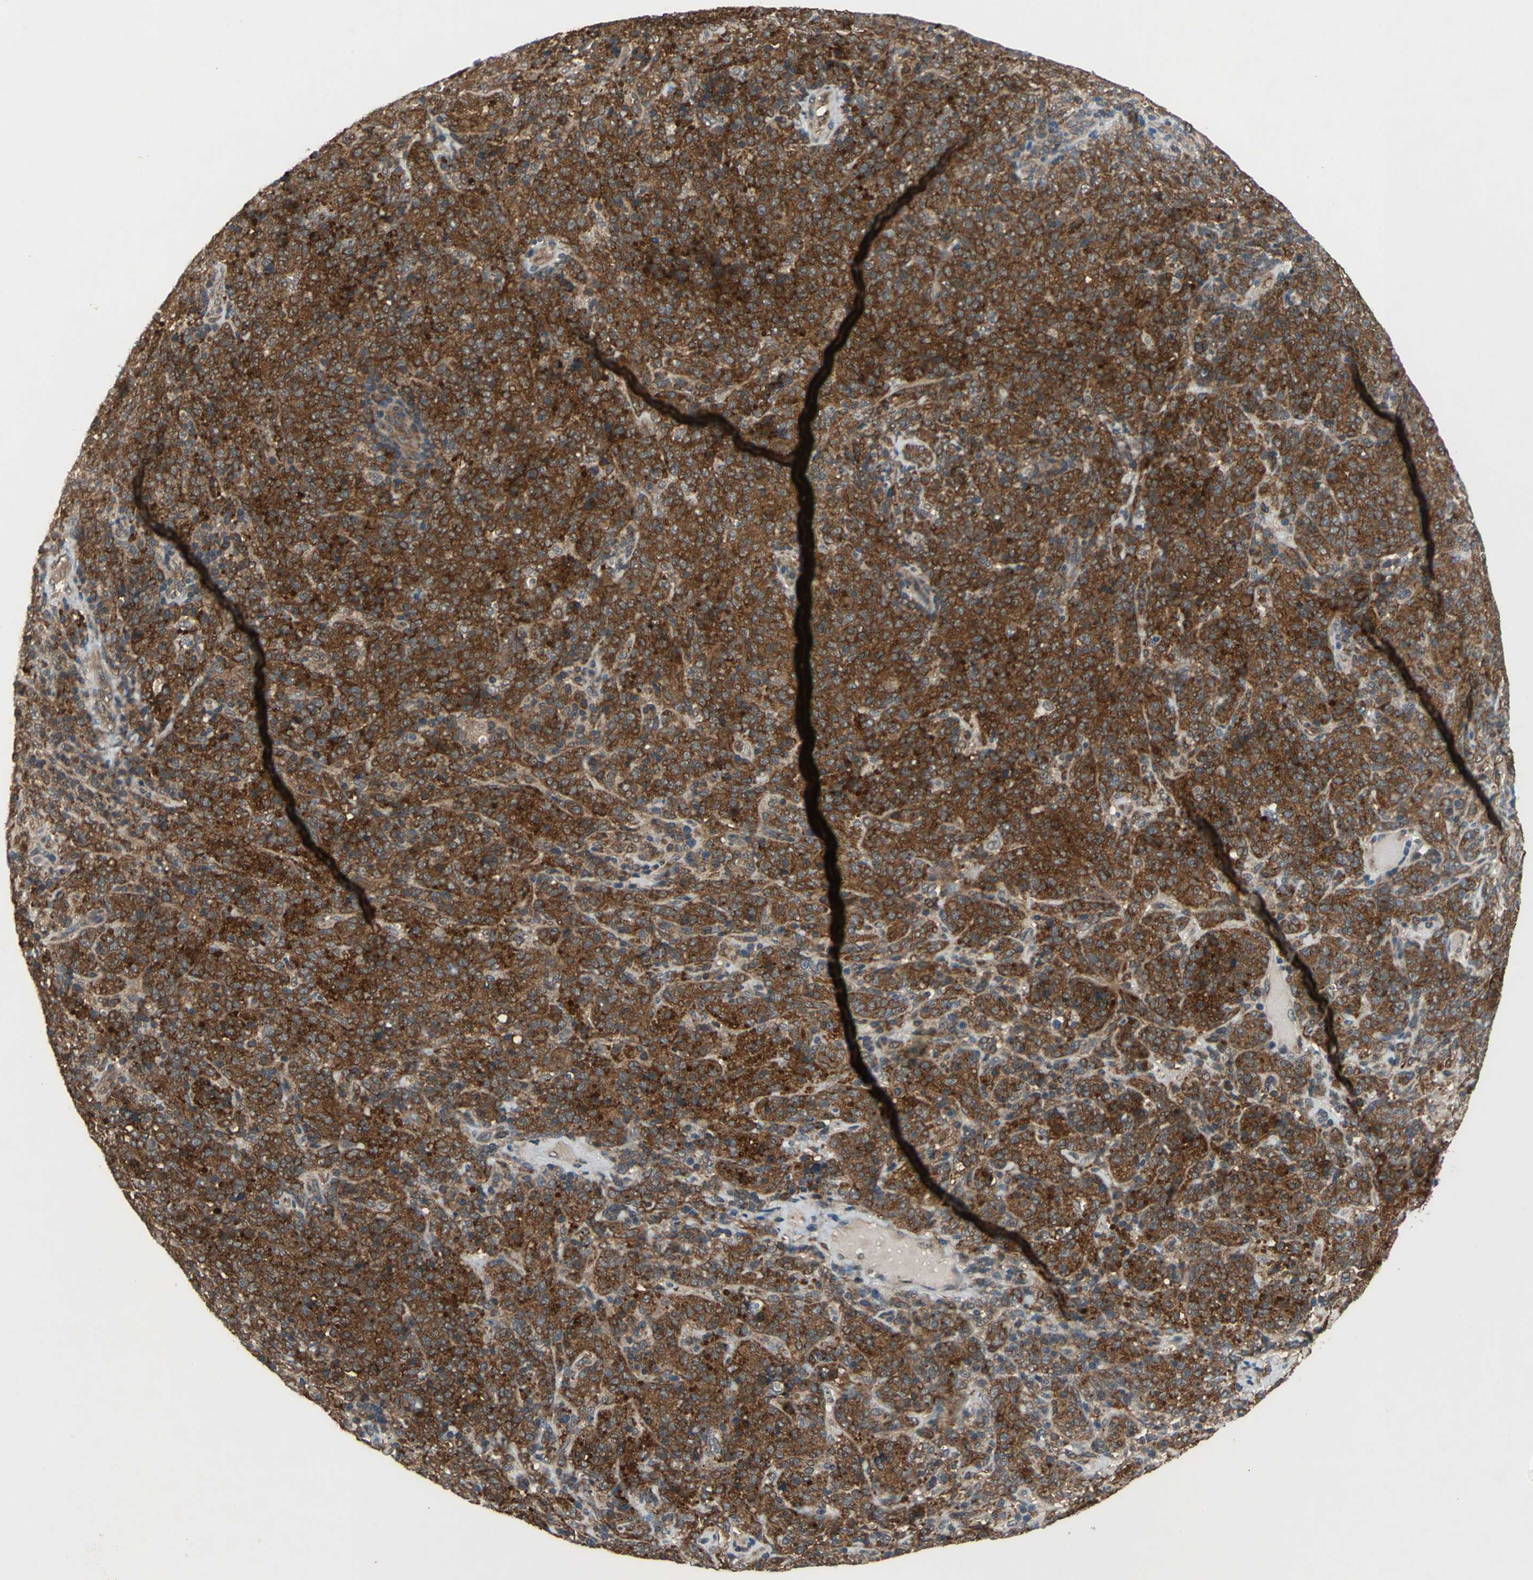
{"staining": {"intensity": "strong", "quantity": ">75%", "location": "cytoplasmic/membranous"}, "tissue": "lymphoma", "cell_type": "Tumor cells", "image_type": "cancer", "snomed": [{"axis": "morphology", "description": "Malignant lymphoma, non-Hodgkin's type, High grade"}, {"axis": "topography", "description": "Tonsil"}], "caption": "An immunohistochemistry (IHC) micrograph of tumor tissue is shown. Protein staining in brown highlights strong cytoplasmic/membranous positivity in lymphoma within tumor cells. (DAB IHC, brown staining for protein, blue staining for nuclei).", "gene": "NFKBIE", "patient": {"sex": "female", "age": 36}}